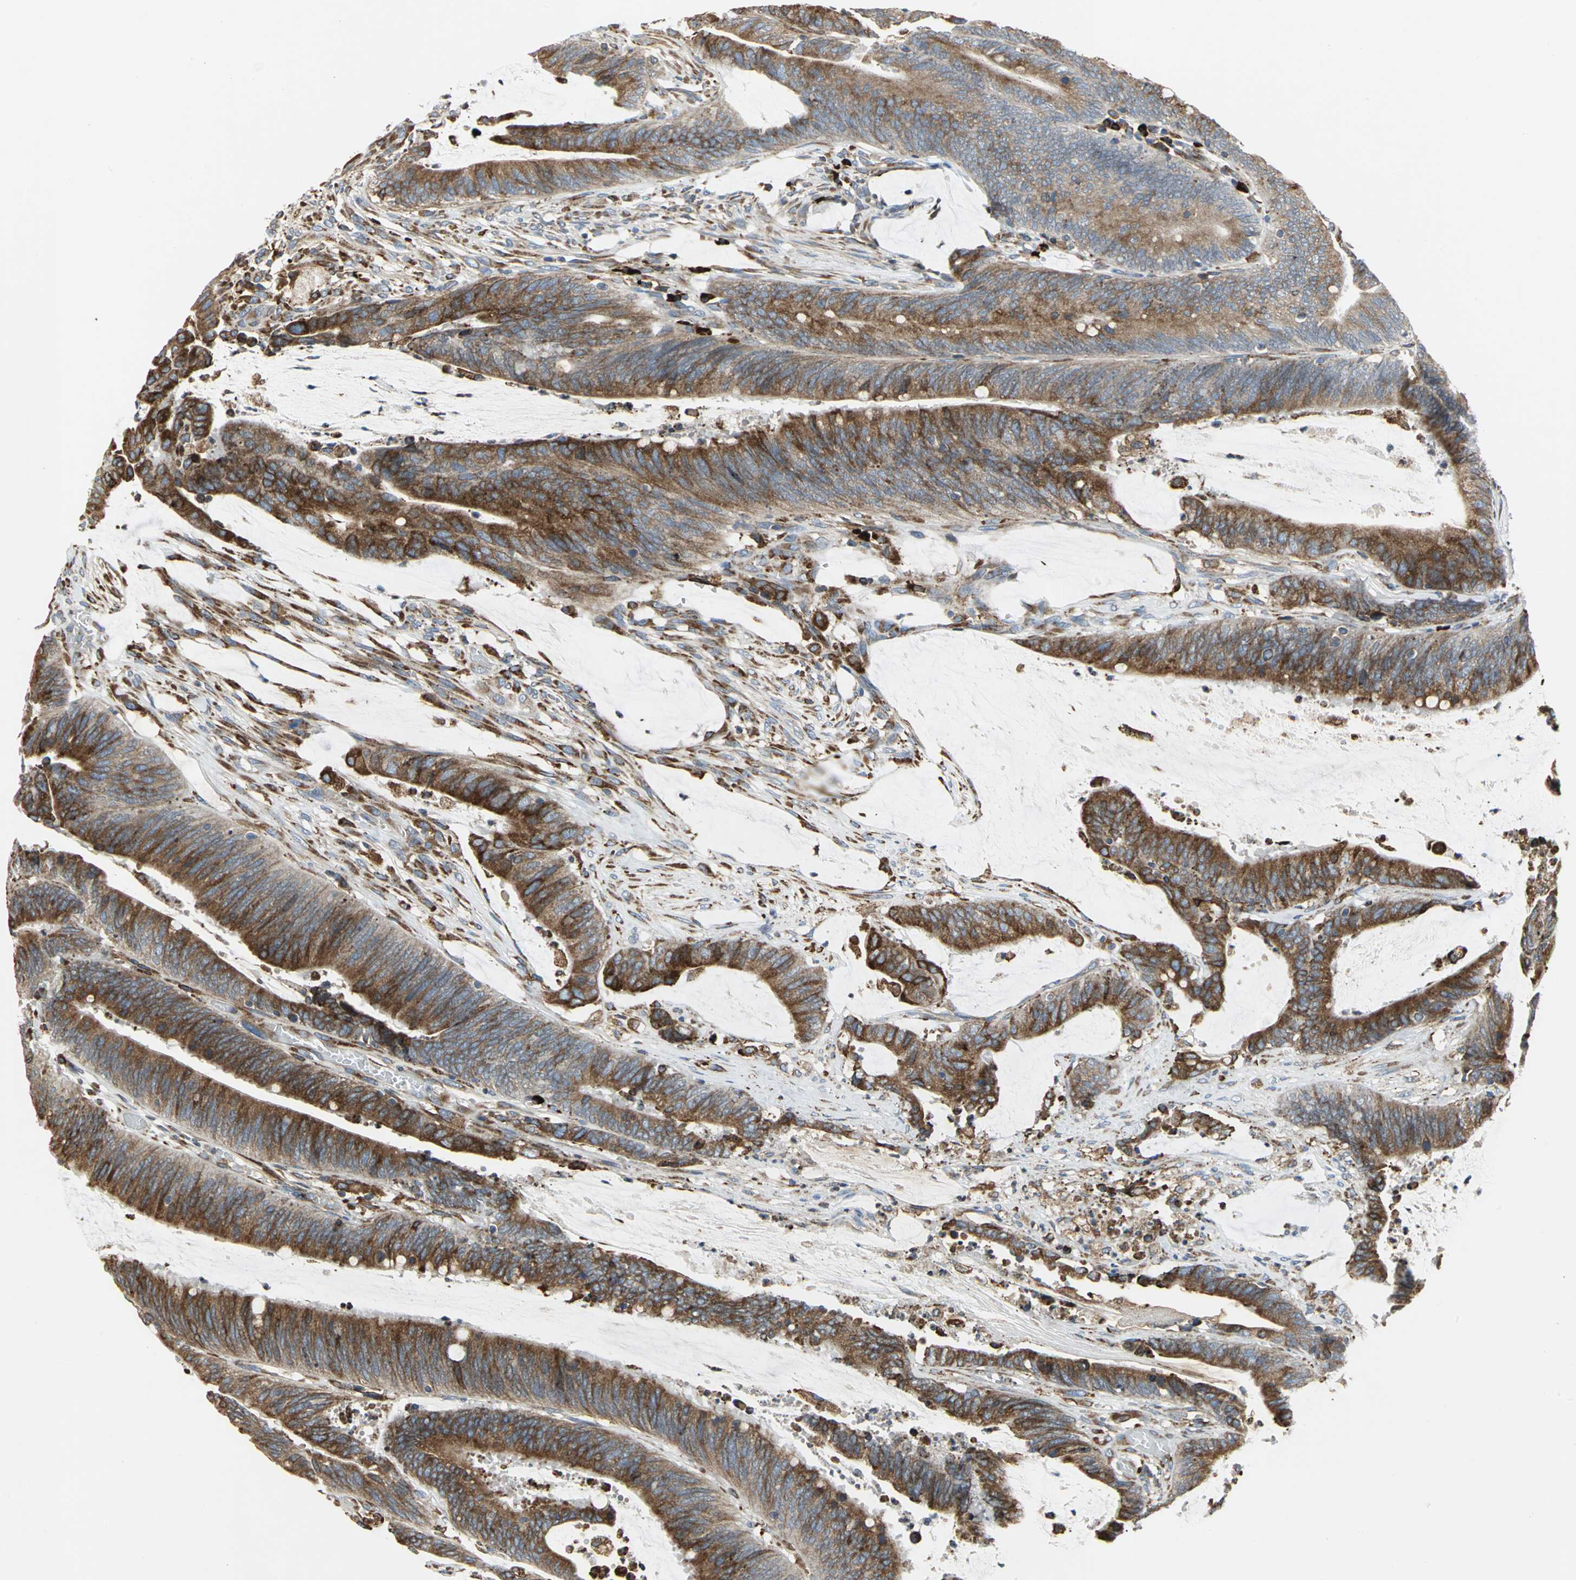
{"staining": {"intensity": "strong", "quantity": ">75%", "location": "cytoplasmic/membranous"}, "tissue": "colorectal cancer", "cell_type": "Tumor cells", "image_type": "cancer", "snomed": [{"axis": "morphology", "description": "Adenocarcinoma, NOS"}, {"axis": "topography", "description": "Rectum"}], "caption": "This is a histology image of IHC staining of colorectal adenocarcinoma, which shows strong staining in the cytoplasmic/membranous of tumor cells.", "gene": "SDF2L1", "patient": {"sex": "female", "age": 66}}